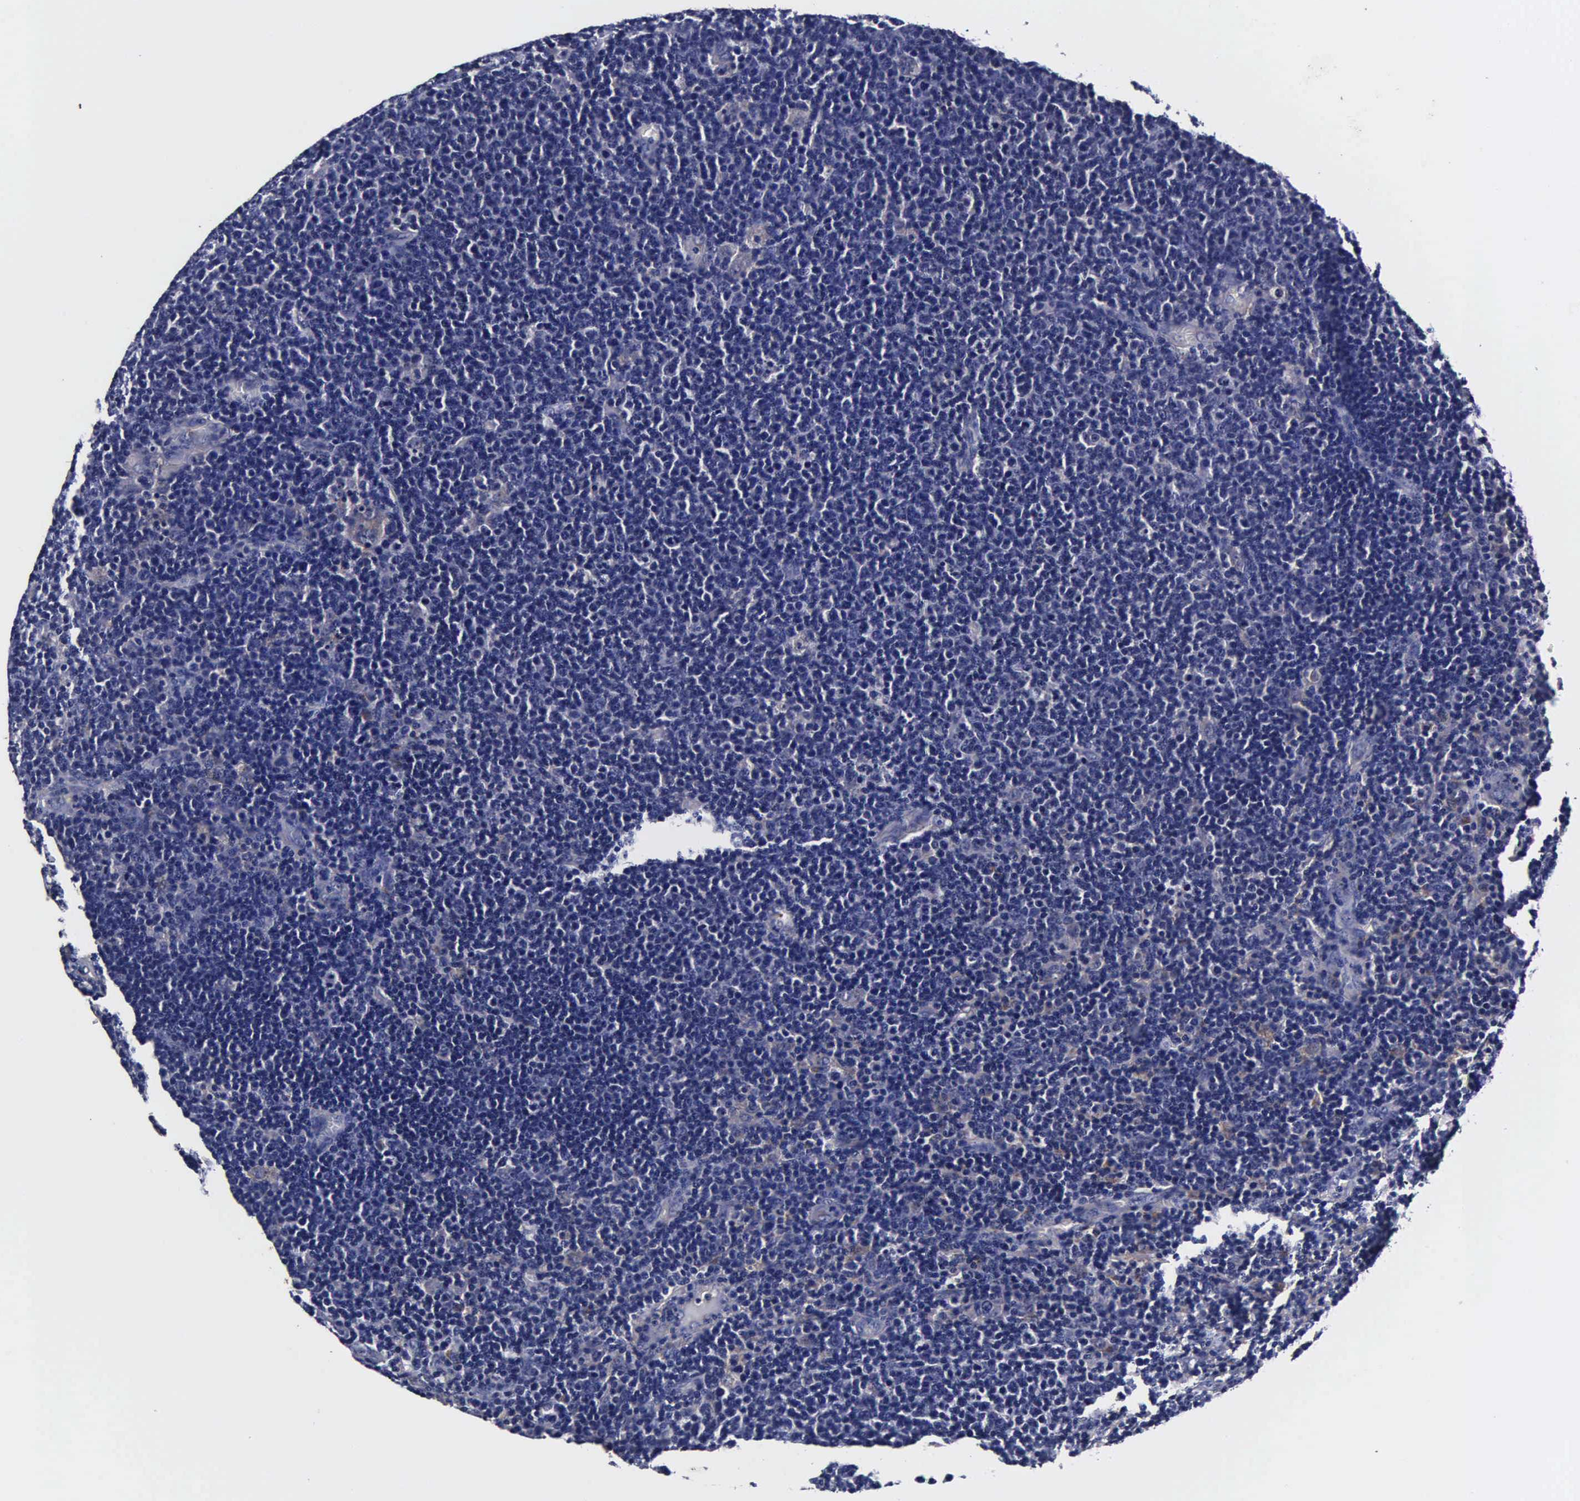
{"staining": {"intensity": "negative", "quantity": "none", "location": "none"}, "tissue": "lymphoma", "cell_type": "Tumor cells", "image_type": "cancer", "snomed": [{"axis": "morphology", "description": "Malignant lymphoma, non-Hodgkin's type, Low grade"}, {"axis": "topography", "description": "Lymph node"}], "caption": "The IHC image has no significant positivity in tumor cells of lymphoma tissue.", "gene": "CST3", "patient": {"sex": "male", "age": 74}}